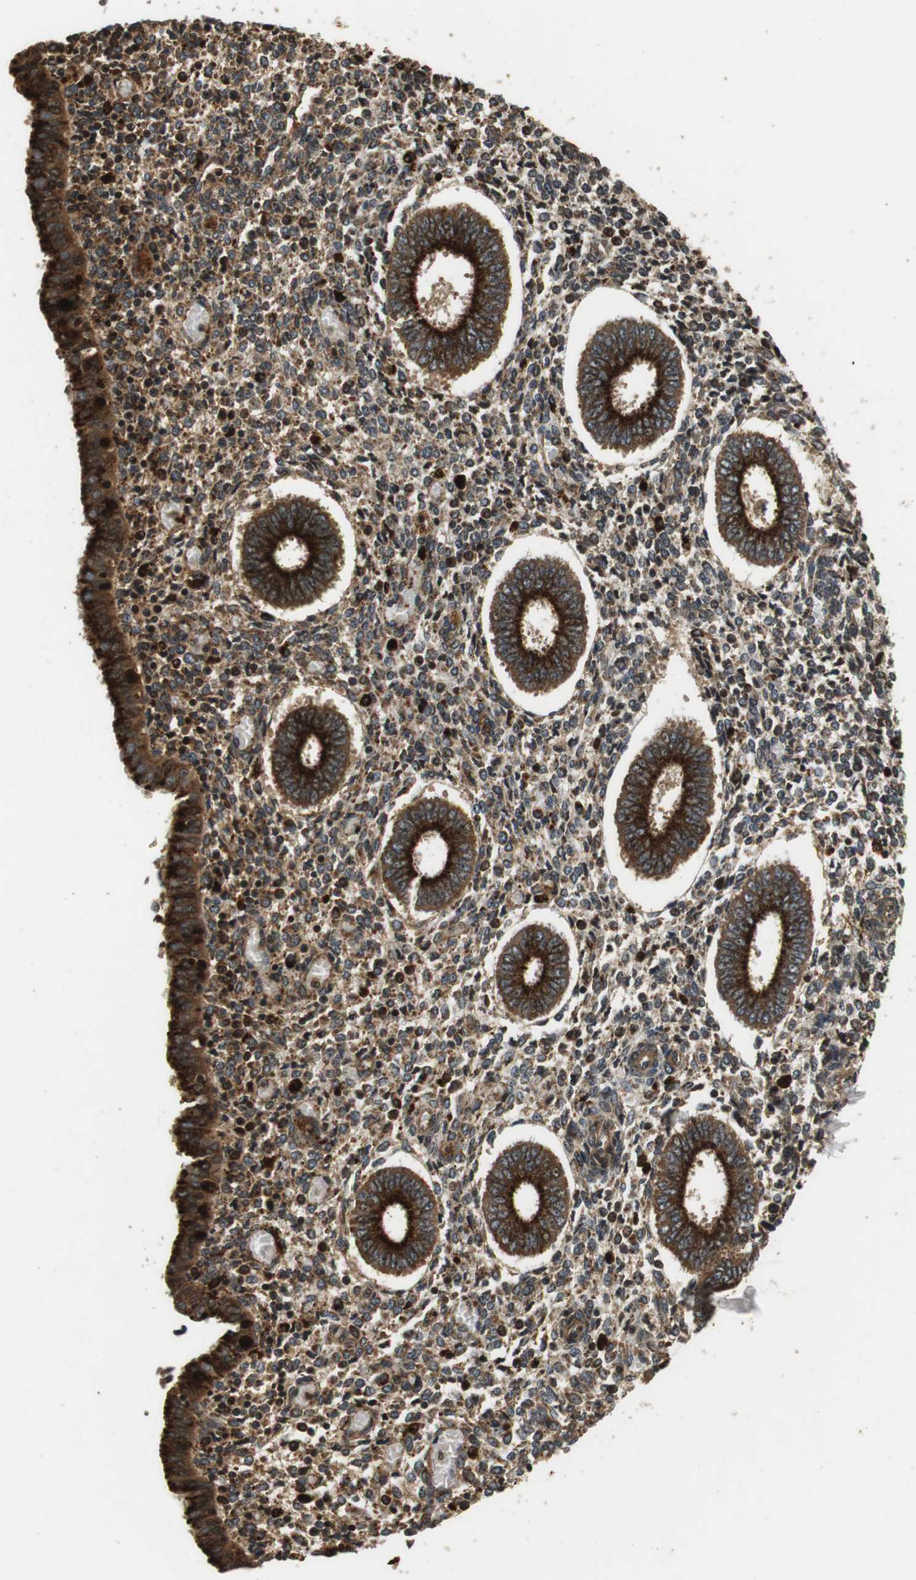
{"staining": {"intensity": "moderate", "quantity": ">75%", "location": "cytoplasmic/membranous"}, "tissue": "endometrium", "cell_type": "Cells in endometrial stroma", "image_type": "normal", "snomed": [{"axis": "morphology", "description": "Normal tissue, NOS"}, {"axis": "topography", "description": "Endometrium"}], "caption": "Protein staining by immunohistochemistry (IHC) demonstrates moderate cytoplasmic/membranous staining in about >75% of cells in endometrial stroma in benign endometrium.", "gene": "TXNRD1", "patient": {"sex": "female", "age": 35}}